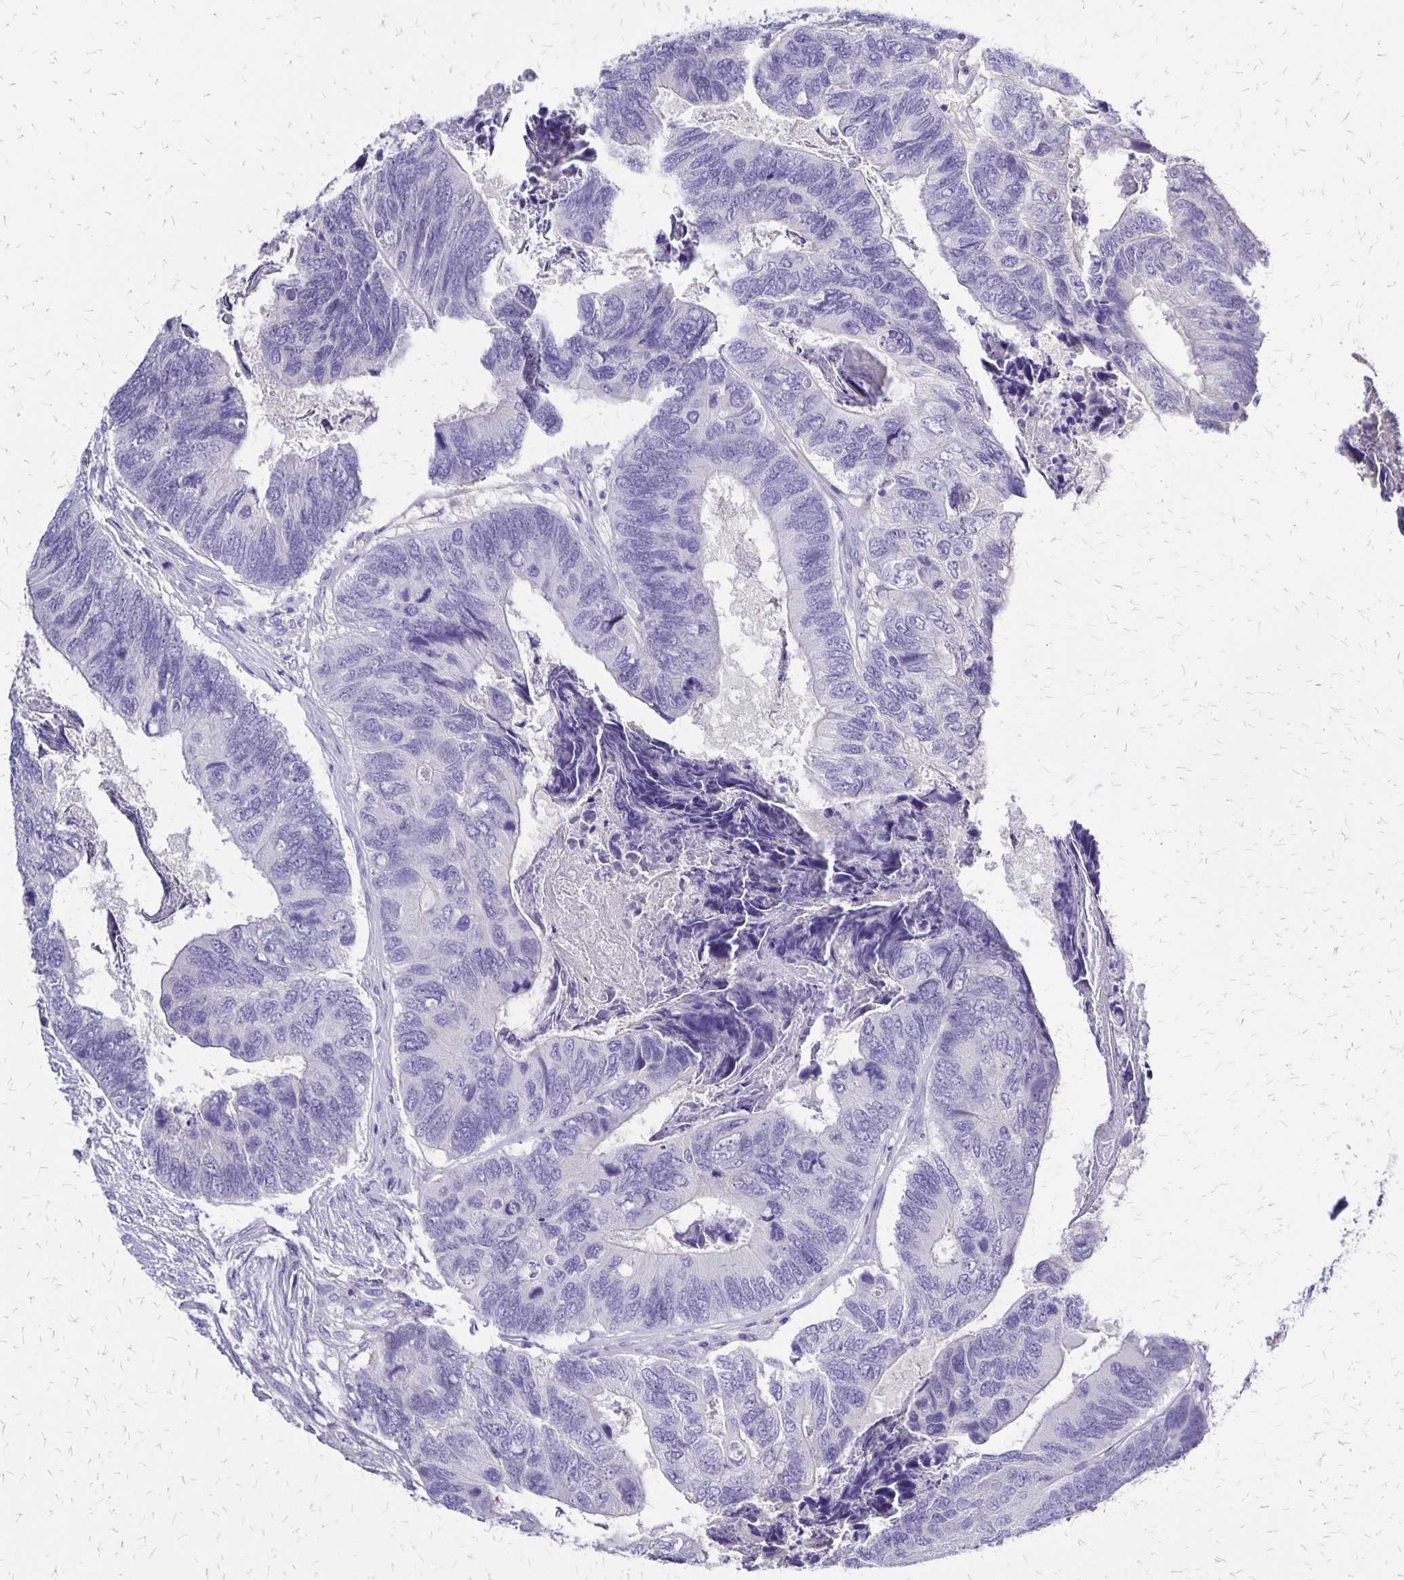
{"staining": {"intensity": "negative", "quantity": "none", "location": "none"}, "tissue": "colorectal cancer", "cell_type": "Tumor cells", "image_type": "cancer", "snomed": [{"axis": "morphology", "description": "Adenocarcinoma, NOS"}, {"axis": "topography", "description": "Colon"}], "caption": "Tumor cells show no significant protein positivity in colorectal adenocarcinoma.", "gene": "SI", "patient": {"sex": "female", "age": 67}}